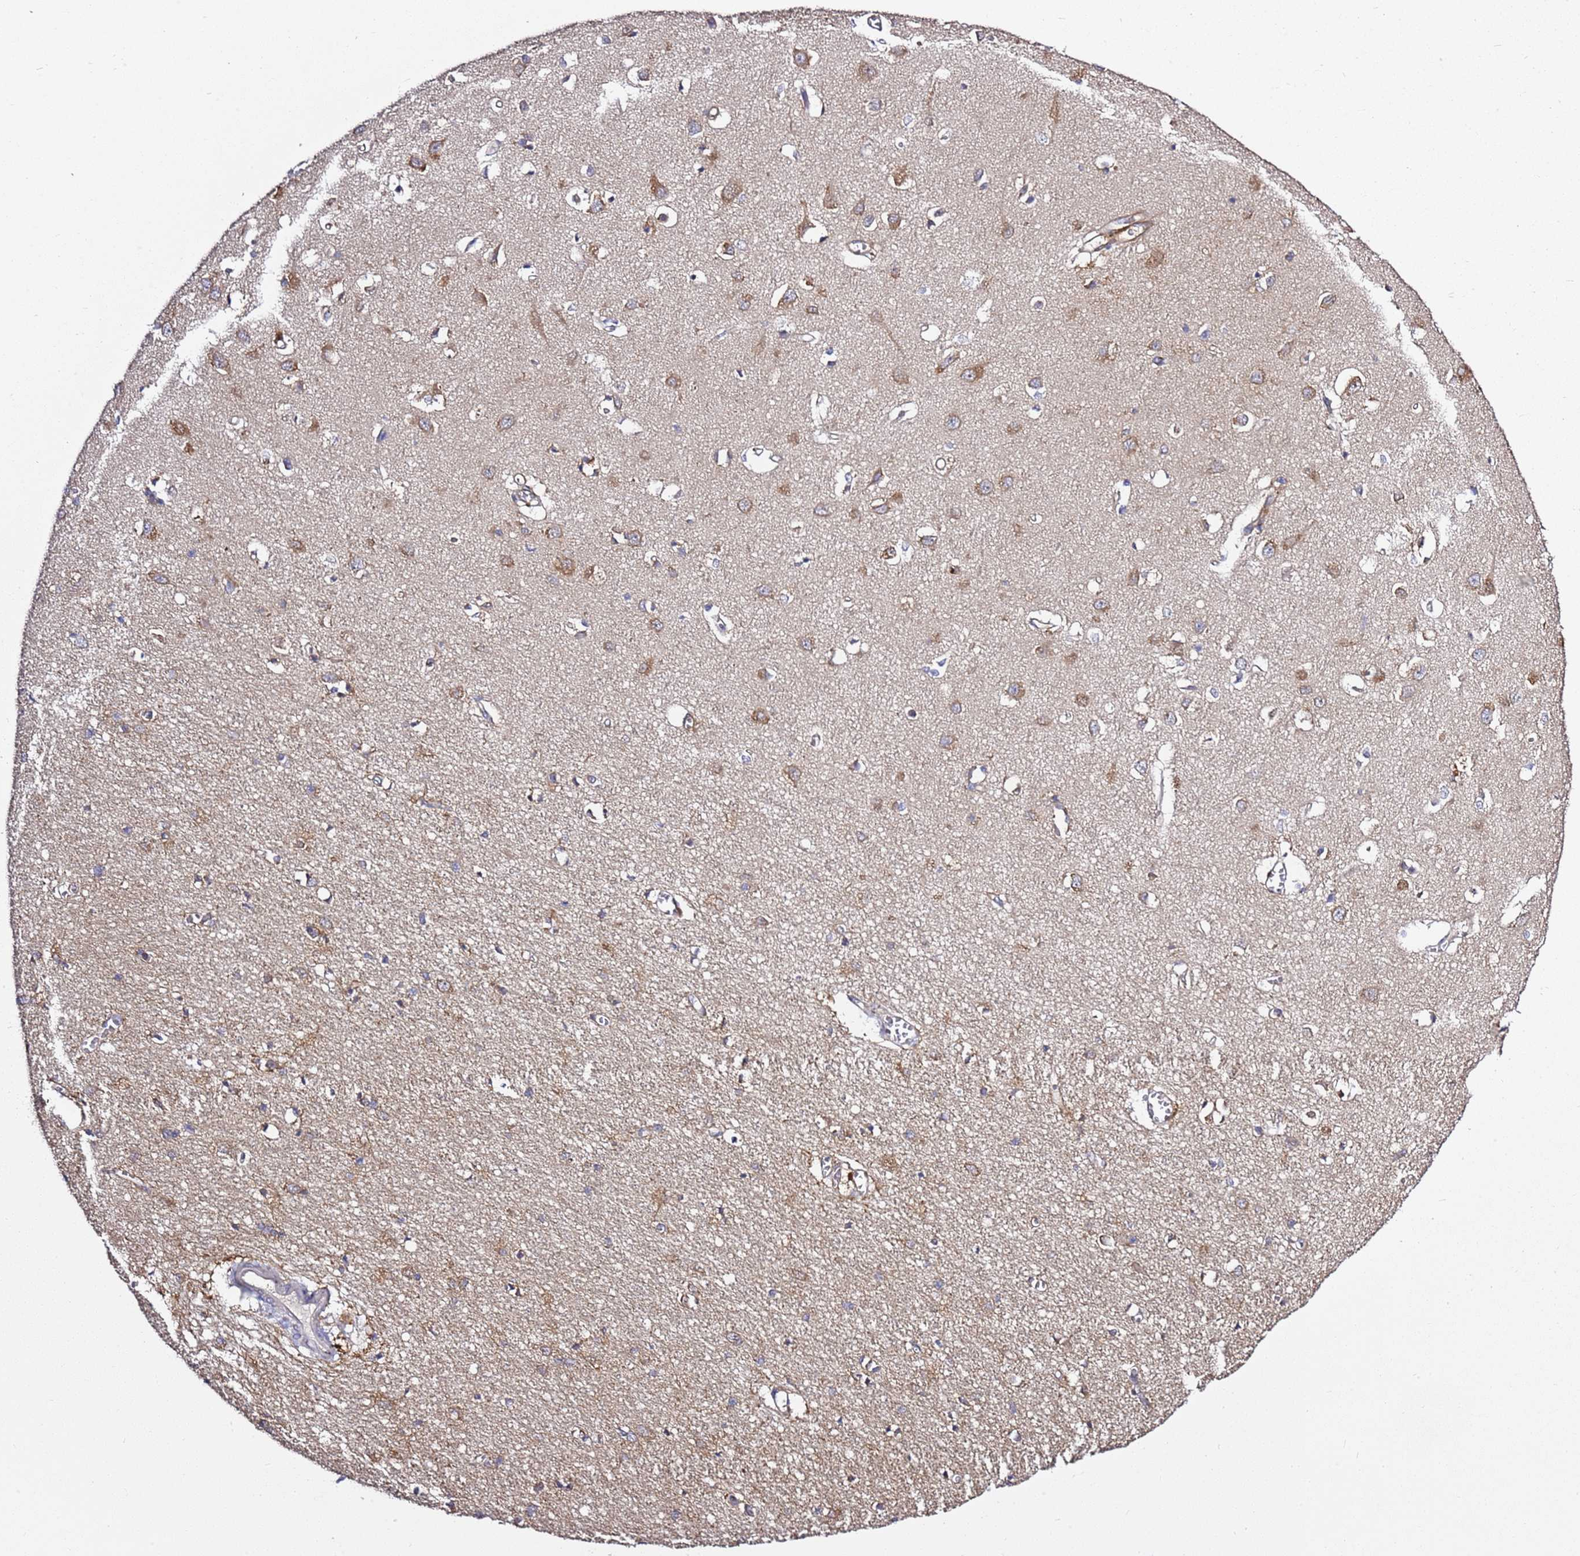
{"staining": {"intensity": "moderate", "quantity": ">75%", "location": "cytoplasmic/membranous"}, "tissue": "cerebral cortex", "cell_type": "Endothelial cells", "image_type": "normal", "snomed": [{"axis": "morphology", "description": "Normal tissue, NOS"}, {"axis": "topography", "description": "Cerebral cortex"}], "caption": "Cerebral cortex stained with immunohistochemistry (IHC) displays moderate cytoplasmic/membranous positivity in about >75% of endothelial cells. Immunohistochemistry (ihc) stains the protein in brown and the nuclei are stained blue.", "gene": "GNL1", "patient": {"sex": "female", "age": 64}}